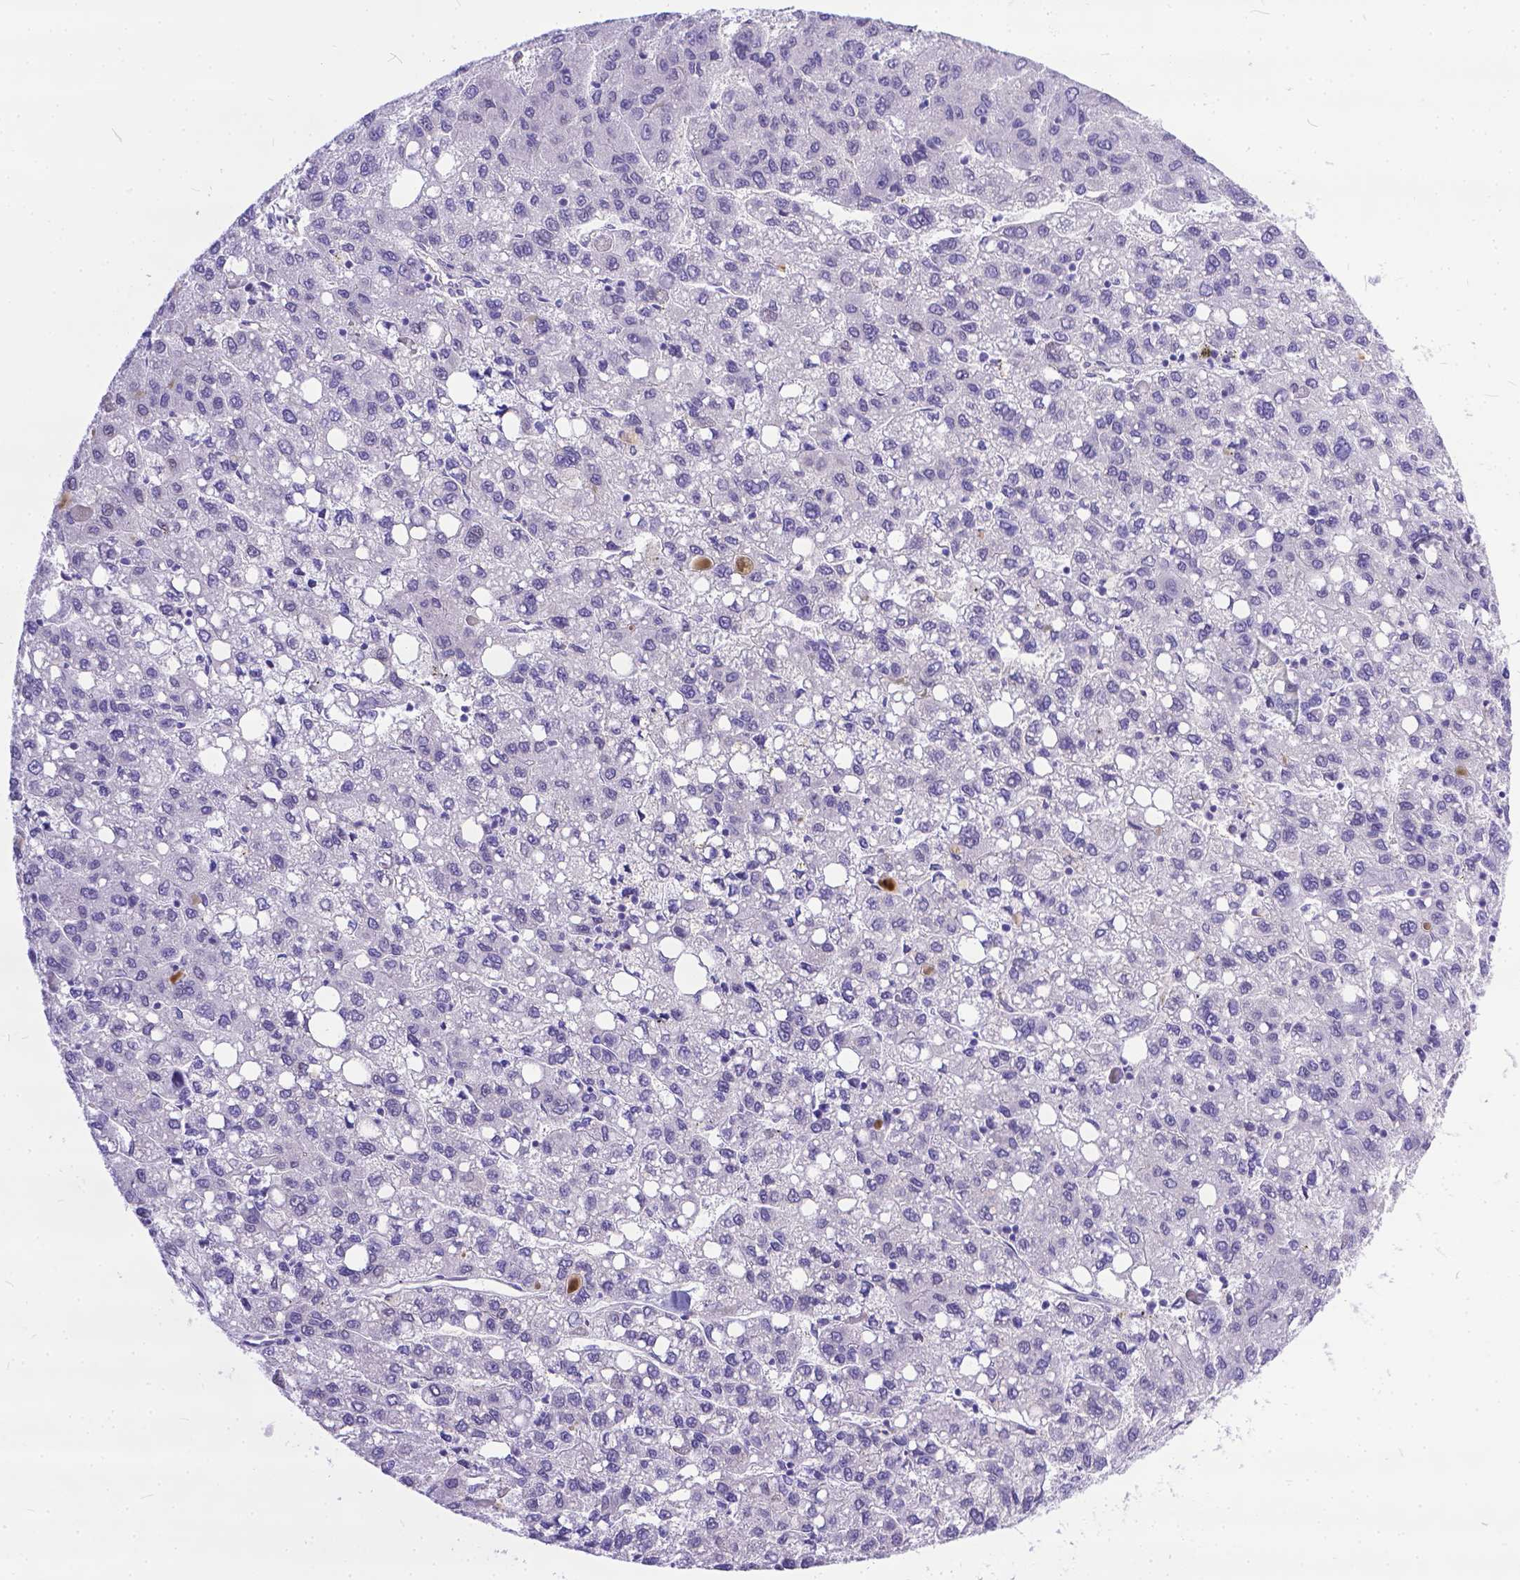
{"staining": {"intensity": "negative", "quantity": "none", "location": "none"}, "tissue": "liver cancer", "cell_type": "Tumor cells", "image_type": "cancer", "snomed": [{"axis": "morphology", "description": "Carcinoma, Hepatocellular, NOS"}, {"axis": "topography", "description": "Liver"}], "caption": "Image shows no protein staining in tumor cells of hepatocellular carcinoma (liver) tissue. (DAB IHC, high magnification).", "gene": "DLEC1", "patient": {"sex": "female", "age": 82}}